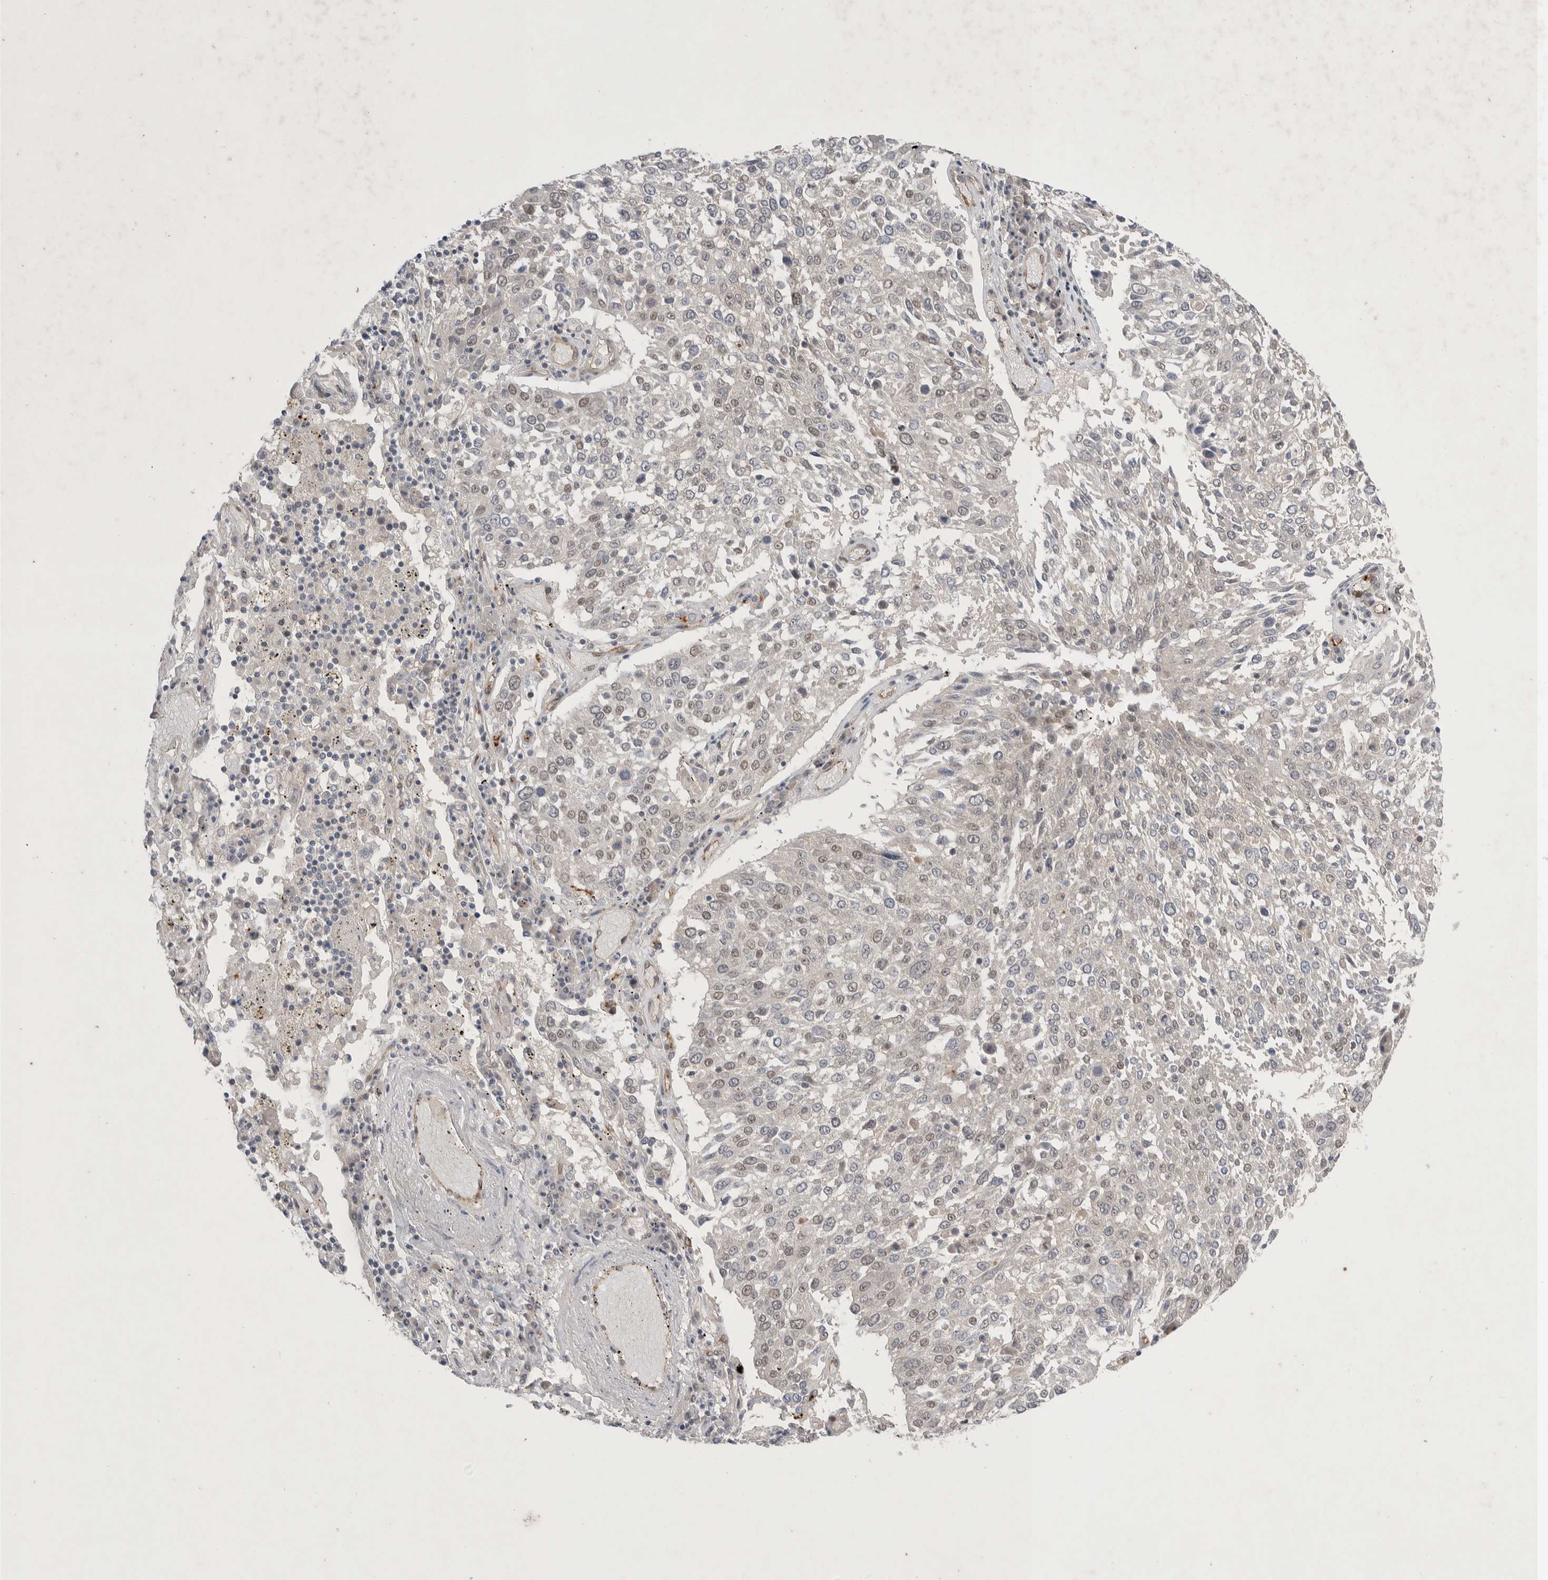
{"staining": {"intensity": "weak", "quantity": "25%-75%", "location": "nuclear"}, "tissue": "lung cancer", "cell_type": "Tumor cells", "image_type": "cancer", "snomed": [{"axis": "morphology", "description": "Squamous cell carcinoma, NOS"}, {"axis": "topography", "description": "Lung"}], "caption": "A low amount of weak nuclear positivity is appreciated in about 25%-75% of tumor cells in lung cancer (squamous cell carcinoma) tissue.", "gene": "ZNF704", "patient": {"sex": "male", "age": 65}}